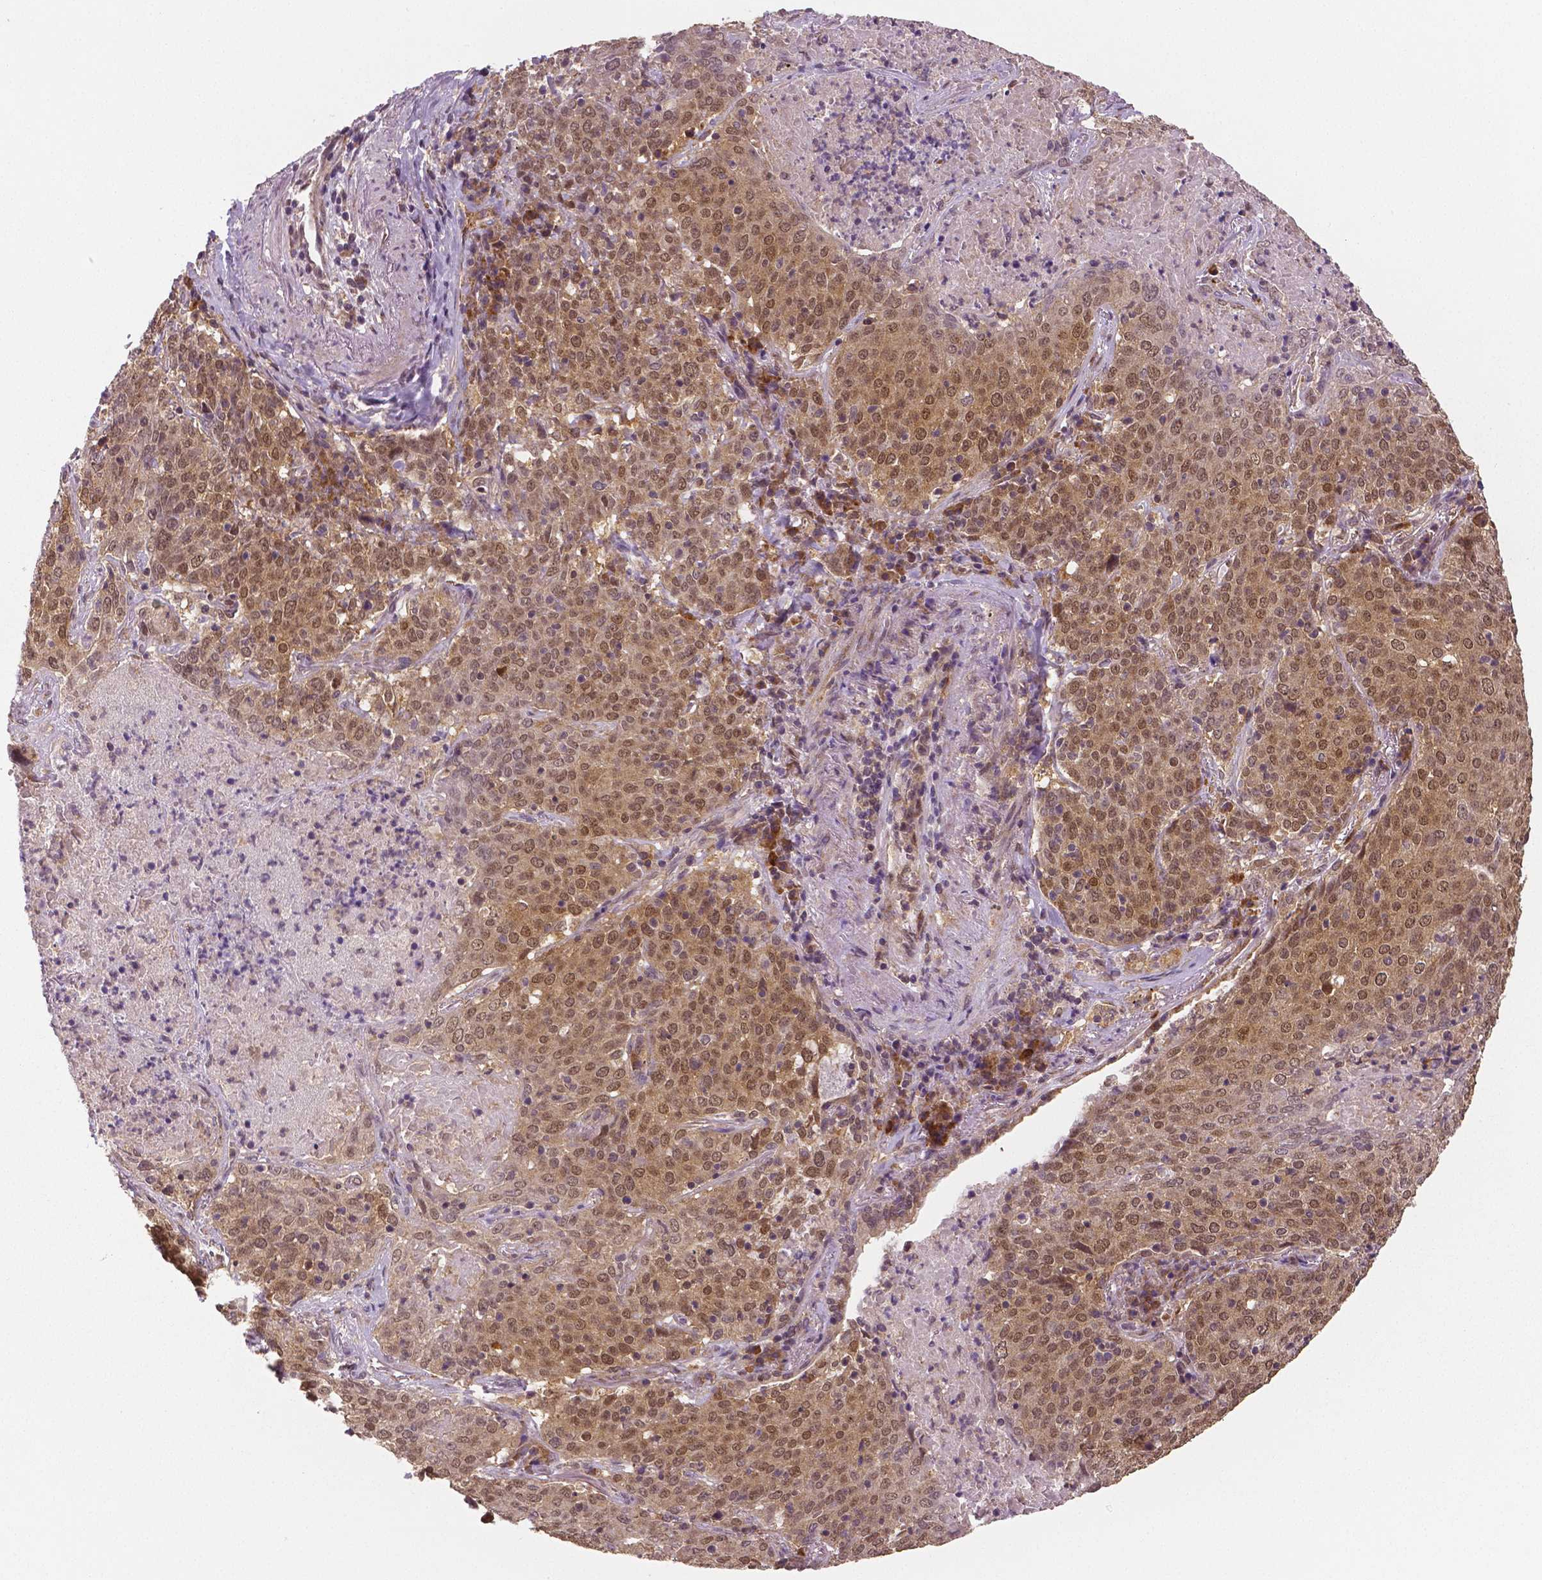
{"staining": {"intensity": "moderate", "quantity": ">75%", "location": "cytoplasmic/membranous,nuclear"}, "tissue": "lung cancer", "cell_type": "Tumor cells", "image_type": "cancer", "snomed": [{"axis": "morphology", "description": "Squamous cell carcinoma, NOS"}, {"axis": "topography", "description": "Lung"}], "caption": "Protein staining by IHC displays moderate cytoplasmic/membranous and nuclear positivity in approximately >75% of tumor cells in lung cancer.", "gene": "STAT3", "patient": {"sex": "male", "age": 82}}